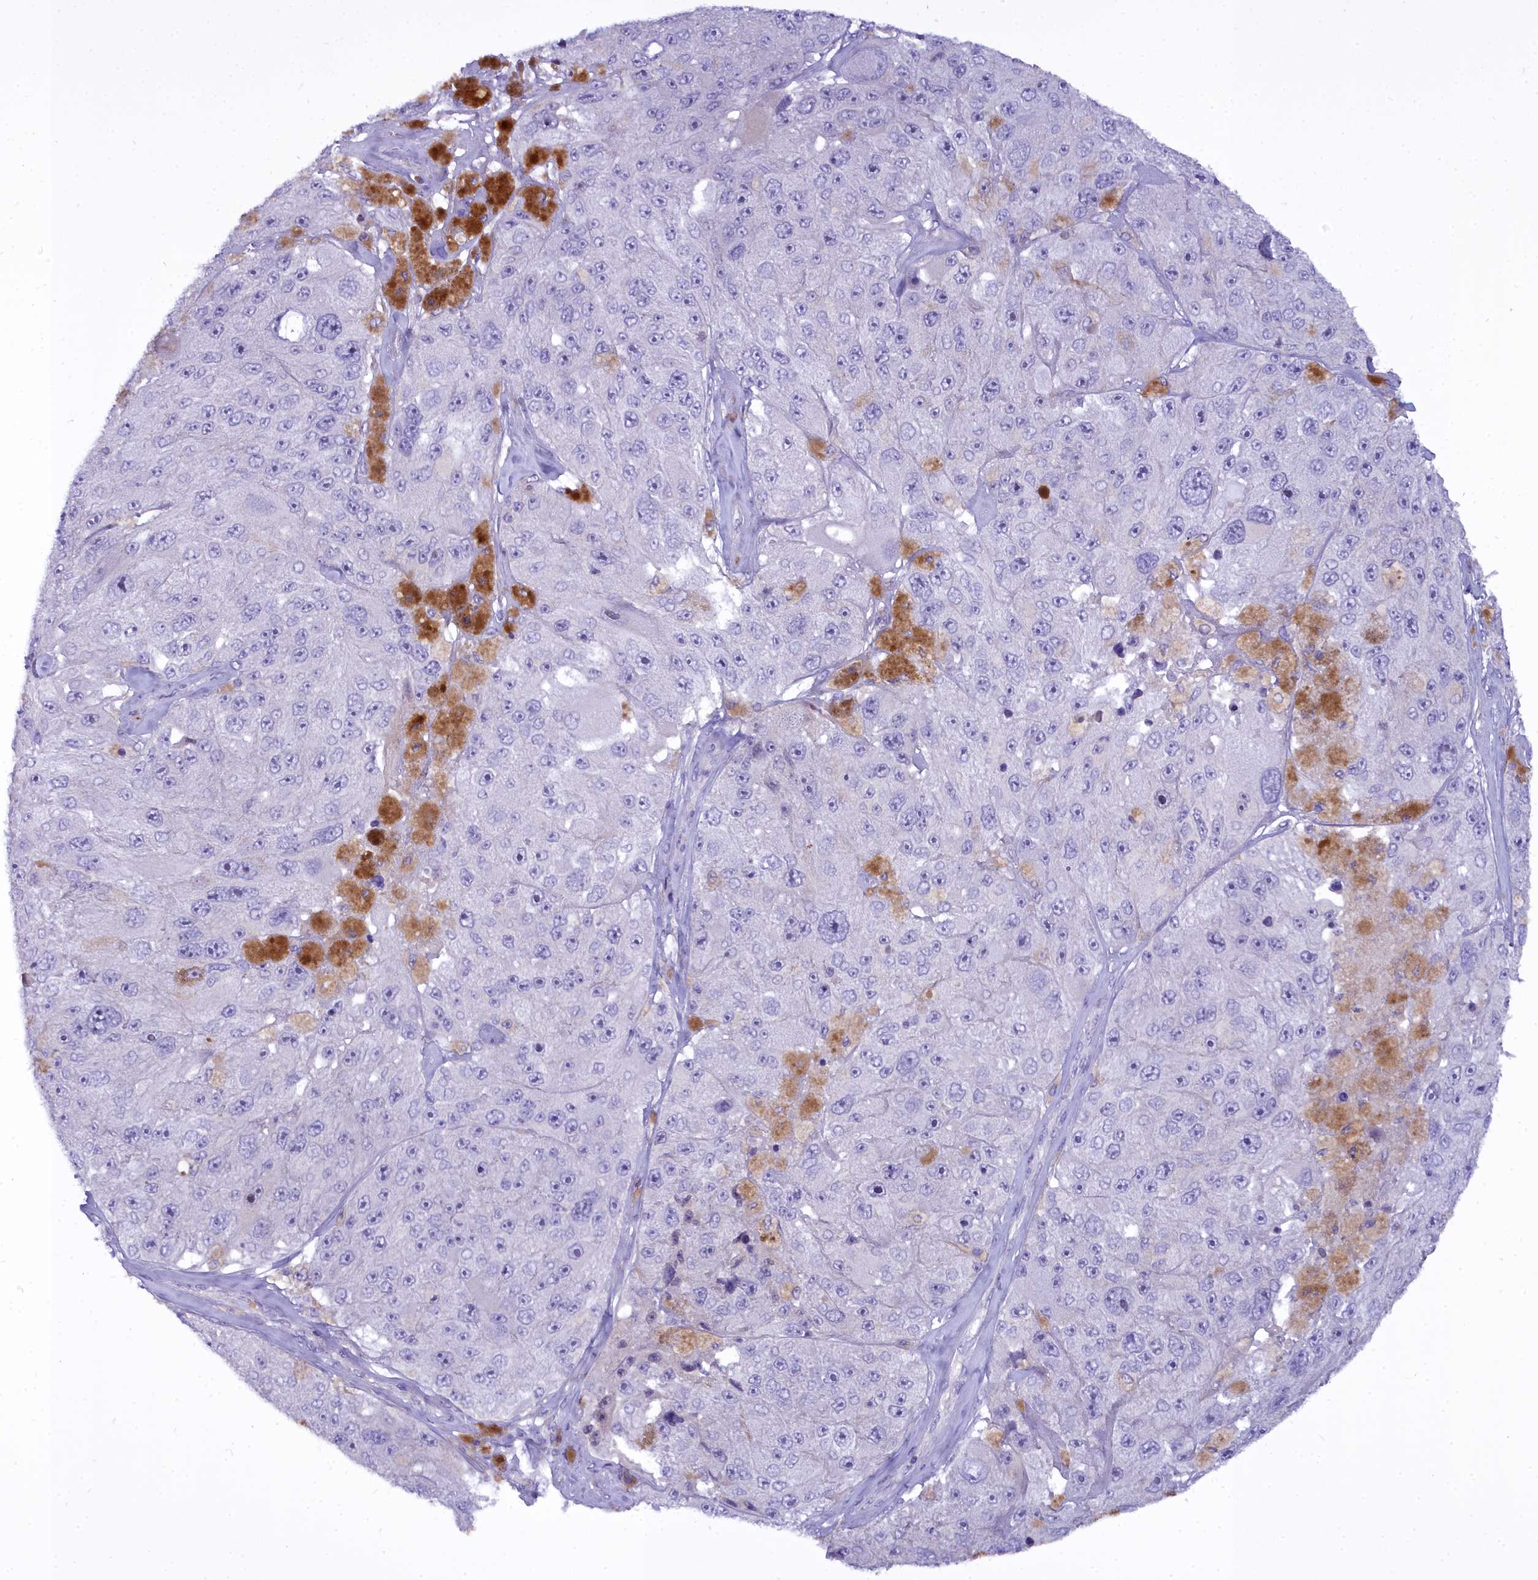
{"staining": {"intensity": "negative", "quantity": "none", "location": "none"}, "tissue": "melanoma", "cell_type": "Tumor cells", "image_type": "cancer", "snomed": [{"axis": "morphology", "description": "Malignant melanoma, Metastatic site"}, {"axis": "topography", "description": "Lymph node"}], "caption": "DAB (3,3'-diaminobenzidine) immunohistochemical staining of human melanoma exhibits no significant positivity in tumor cells.", "gene": "BLNK", "patient": {"sex": "male", "age": 62}}